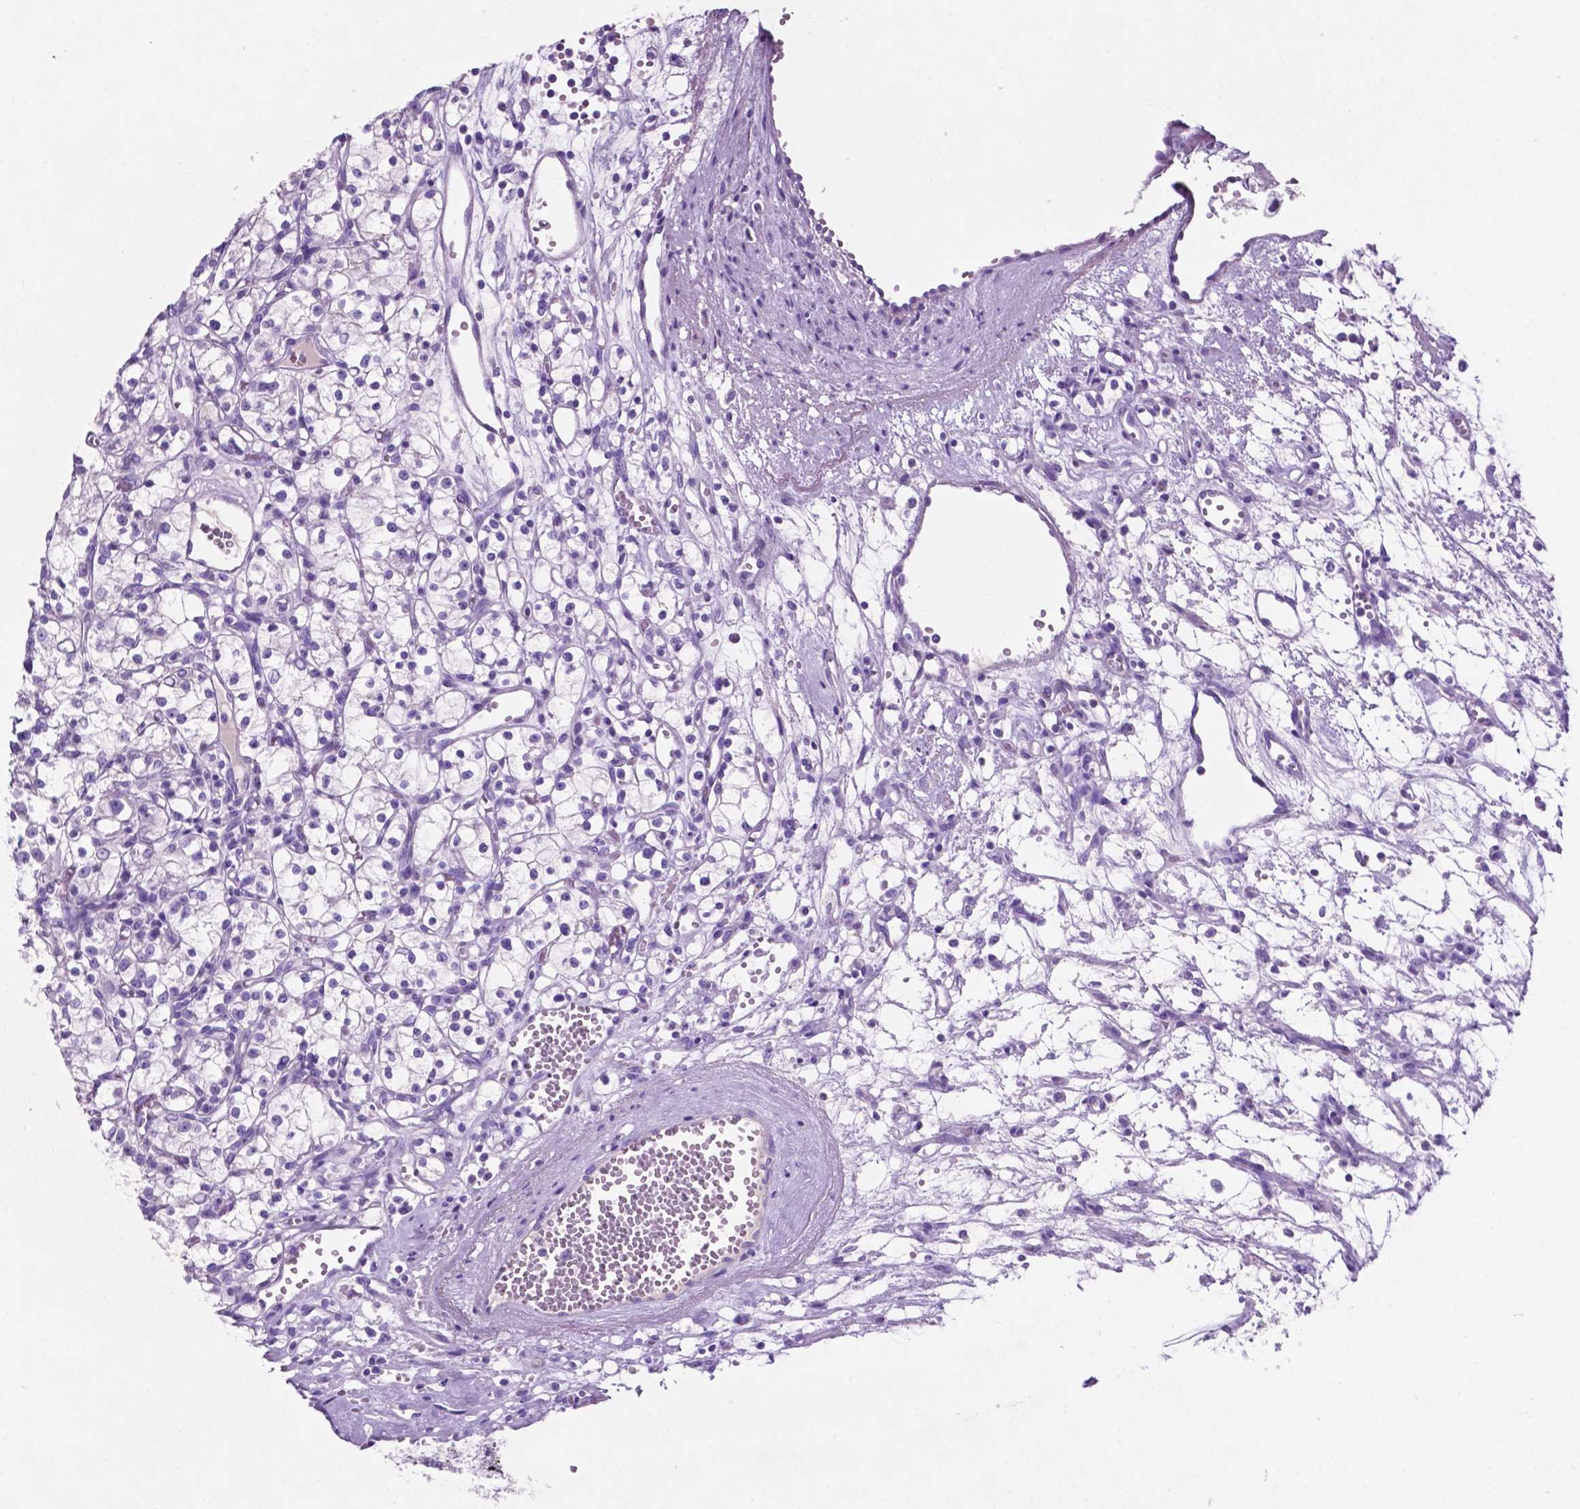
{"staining": {"intensity": "negative", "quantity": "none", "location": "none"}, "tissue": "renal cancer", "cell_type": "Tumor cells", "image_type": "cancer", "snomed": [{"axis": "morphology", "description": "Adenocarcinoma, NOS"}, {"axis": "topography", "description": "Kidney"}], "caption": "Immunohistochemistry histopathology image of neoplastic tissue: renal cancer (adenocarcinoma) stained with DAB demonstrates no significant protein expression in tumor cells. (Brightfield microscopy of DAB (3,3'-diaminobenzidine) immunohistochemistry (IHC) at high magnification).", "gene": "POU4F1", "patient": {"sex": "female", "age": 59}}